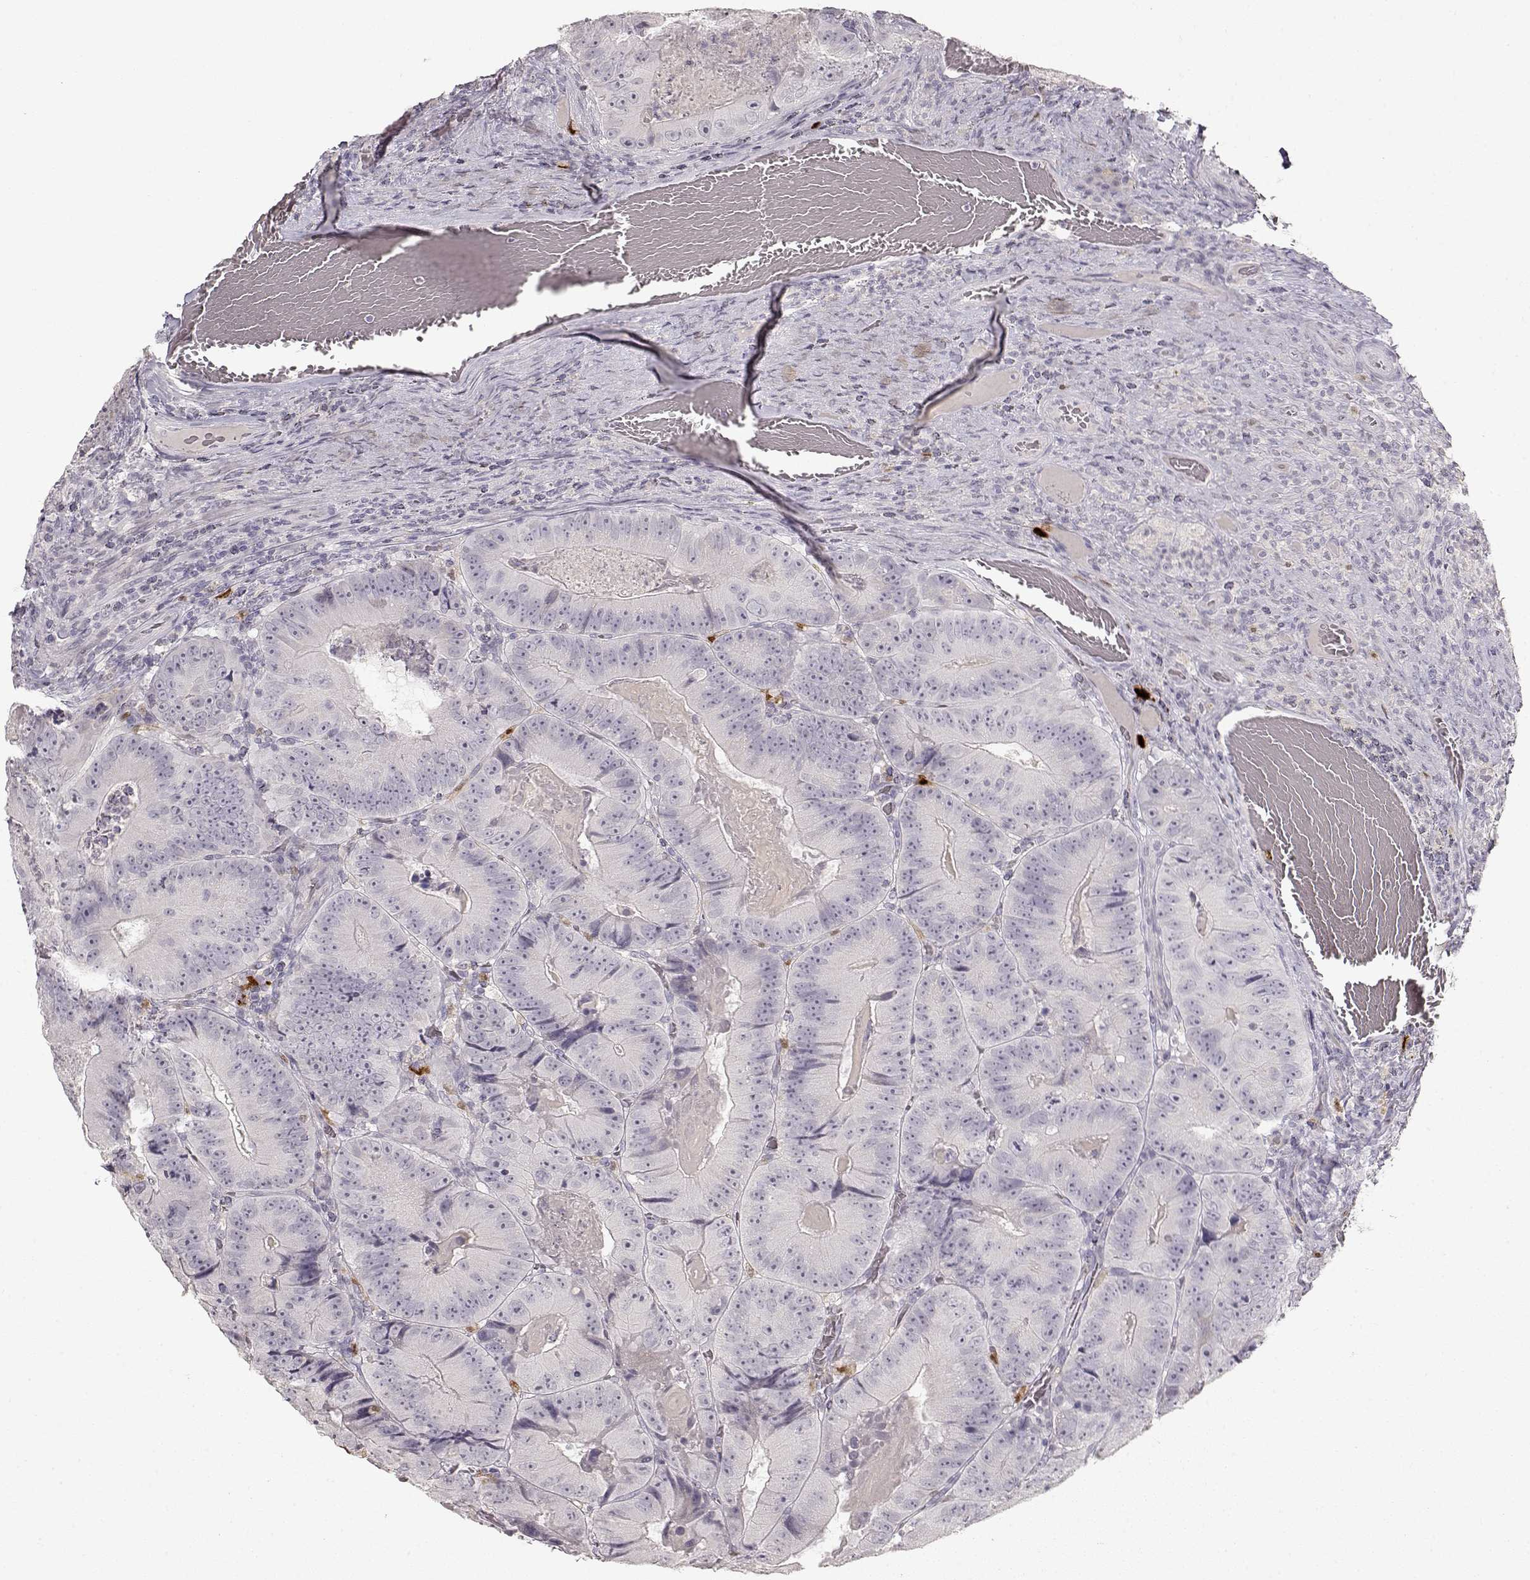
{"staining": {"intensity": "negative", "quantity": "none", "location": "none"}, "tissue": "colorectal cancer", "cell_type": "Tumor cells", "image_type": "cancer", "snomed": [{"axis": "morphology", "description": "Adenocarcinoma, NOS"}, {"axis": "topography", "description": "Colon"}], "caption": "This is a photomicrograph of immunohistochemistry (IHC) staining of colorectal cancer (adenocarcinoma), which shows no staining in tumor cells. (DAB (3,3'-diaminobenzidine) IHC with hematoxylin counter stain).", "gene": "S100B", "patient": {"sex": "female", "age": 86}}